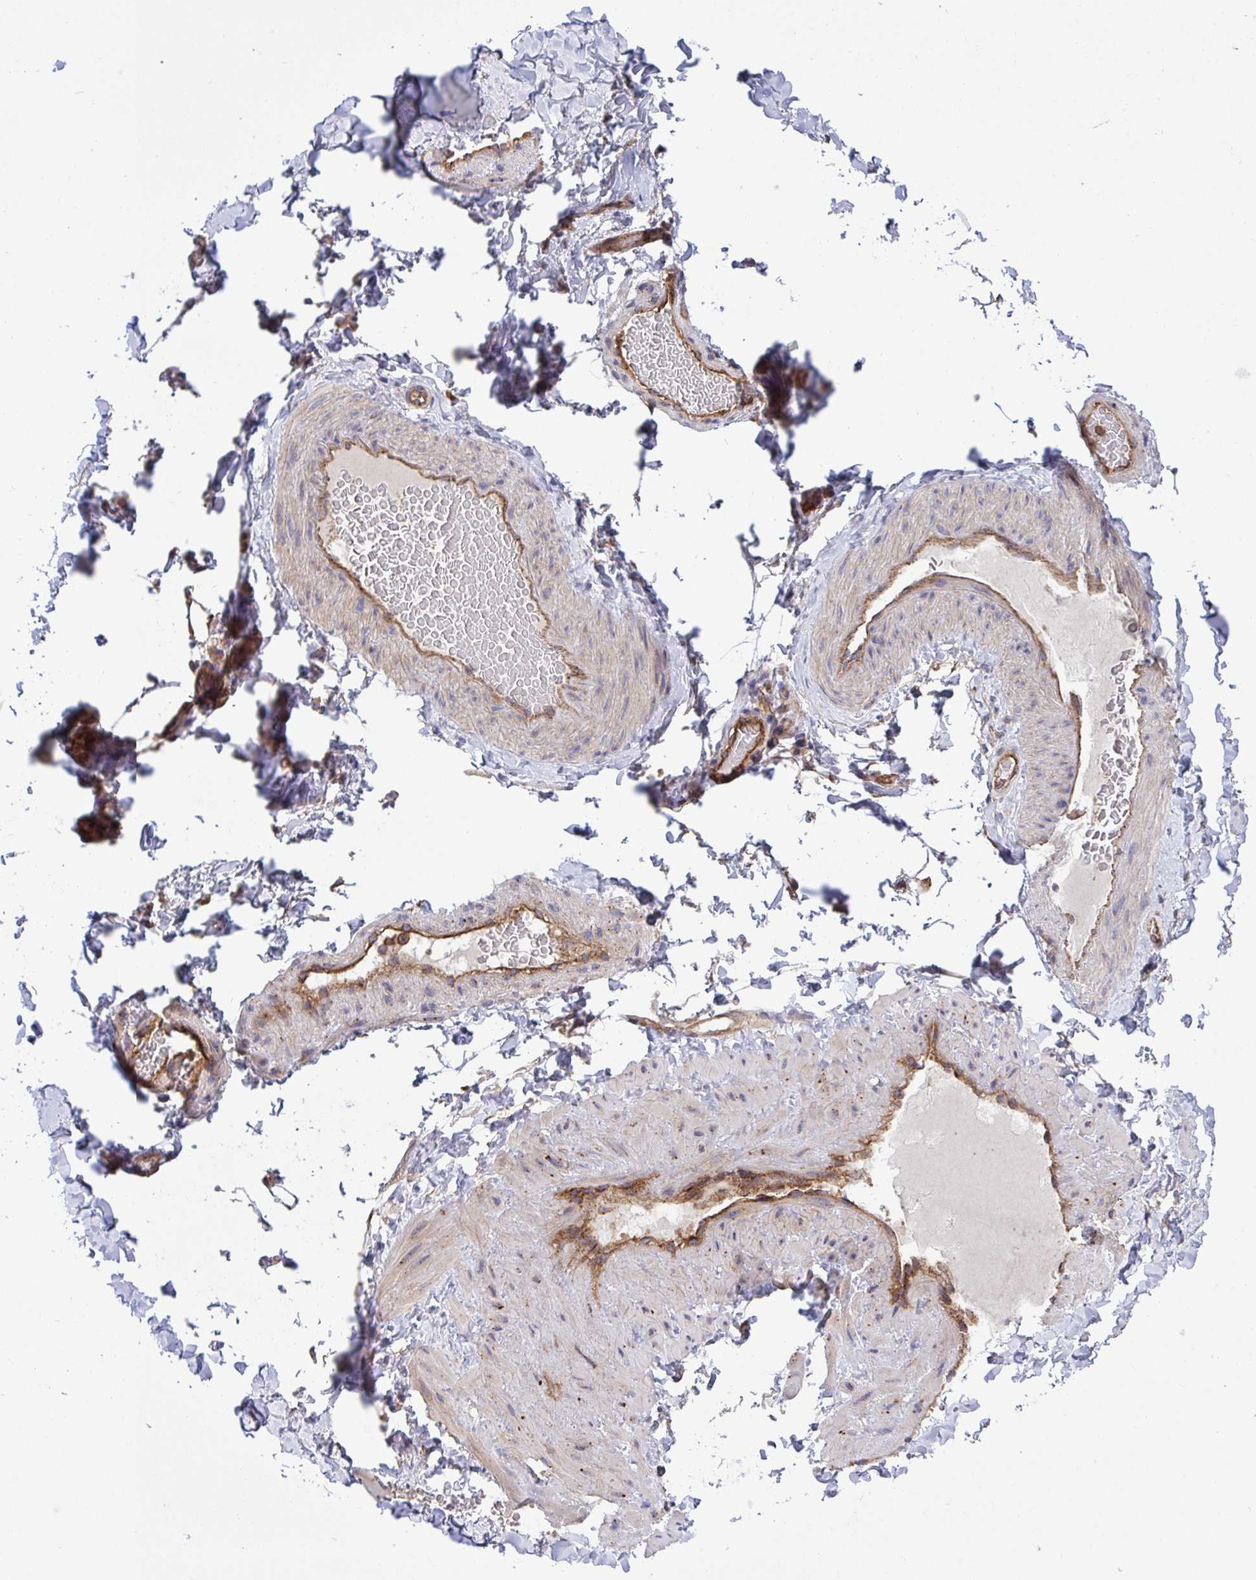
{"staining": {"intensity": "negative", "quantity": "none", "location": "none"}, "tissue": "adipose tissue", "cell_type": "Adipocytes", "image_type": "normal", "snomed": [{"axis": "morphology", "description": "Normal tissue, NOS"}, {"axis": "topography", "description": "Vascular tissue"}, {"axis": "topography", "description": "Peripheral nerve tissue"}], "caption": "The histopathology image shows no significant positivity in adipocytes of adipose tissue.", "gene": "C4orf36", "patient": {"sex": "male", "age": 41}}